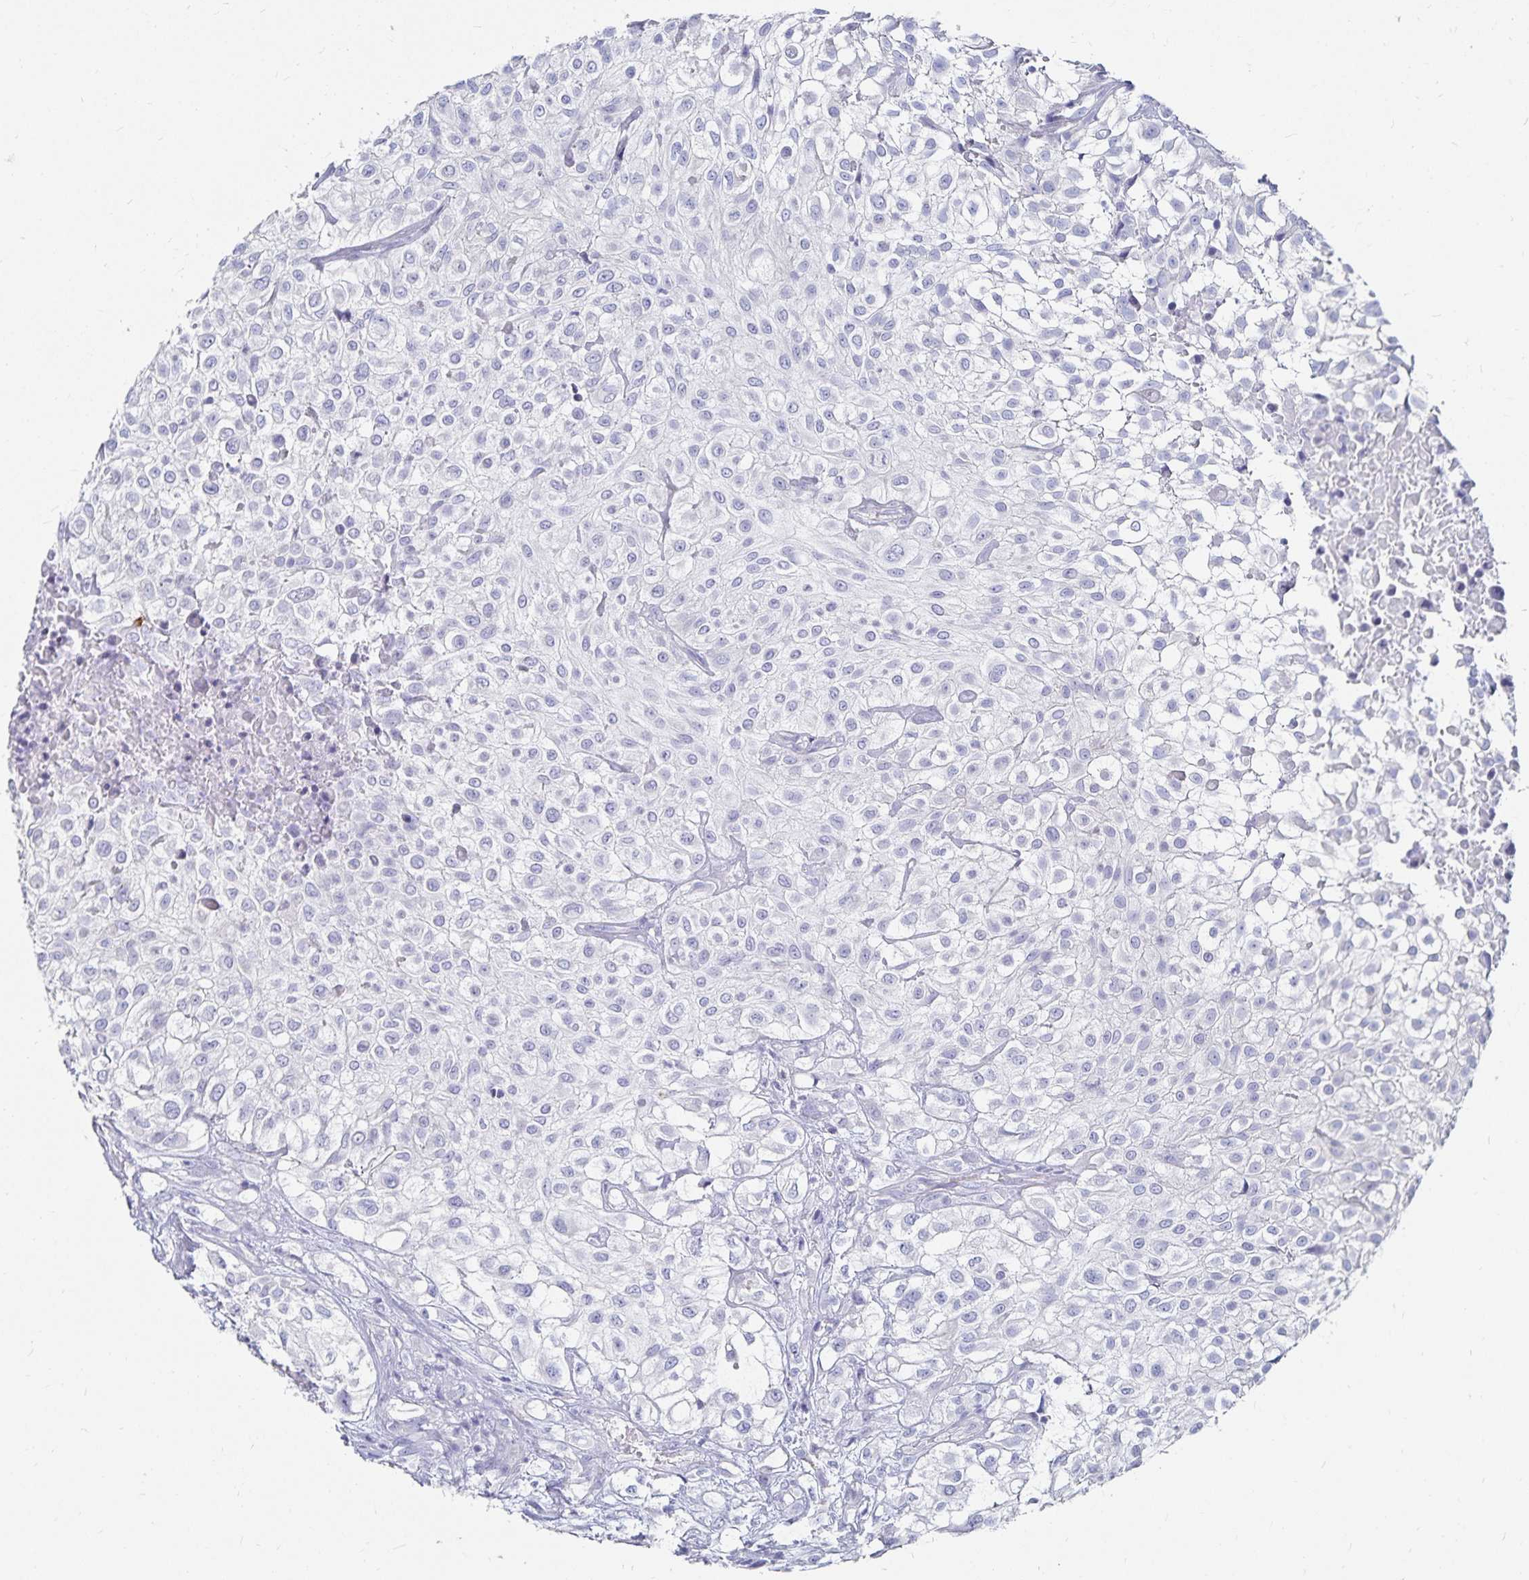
{"staining": {"intensity": "negative", "quantity": "none", "location": "none"}, "tissue": "urothelial cancer", "cell_type": "Tumor cells", "image_type": "cancer", "snomed": [{"axis": "morphology", "description": "Urothelial carcinoma, High grade"}, {"axis": "topography", "description": "Urinary bladder"}], "caption": "DAB immunohistochemical staining of urothelial cancer exhibits no significant staining in tumor cells.", "gene": "TNIP1", "patient": {"sex": "male", "age": 56}}